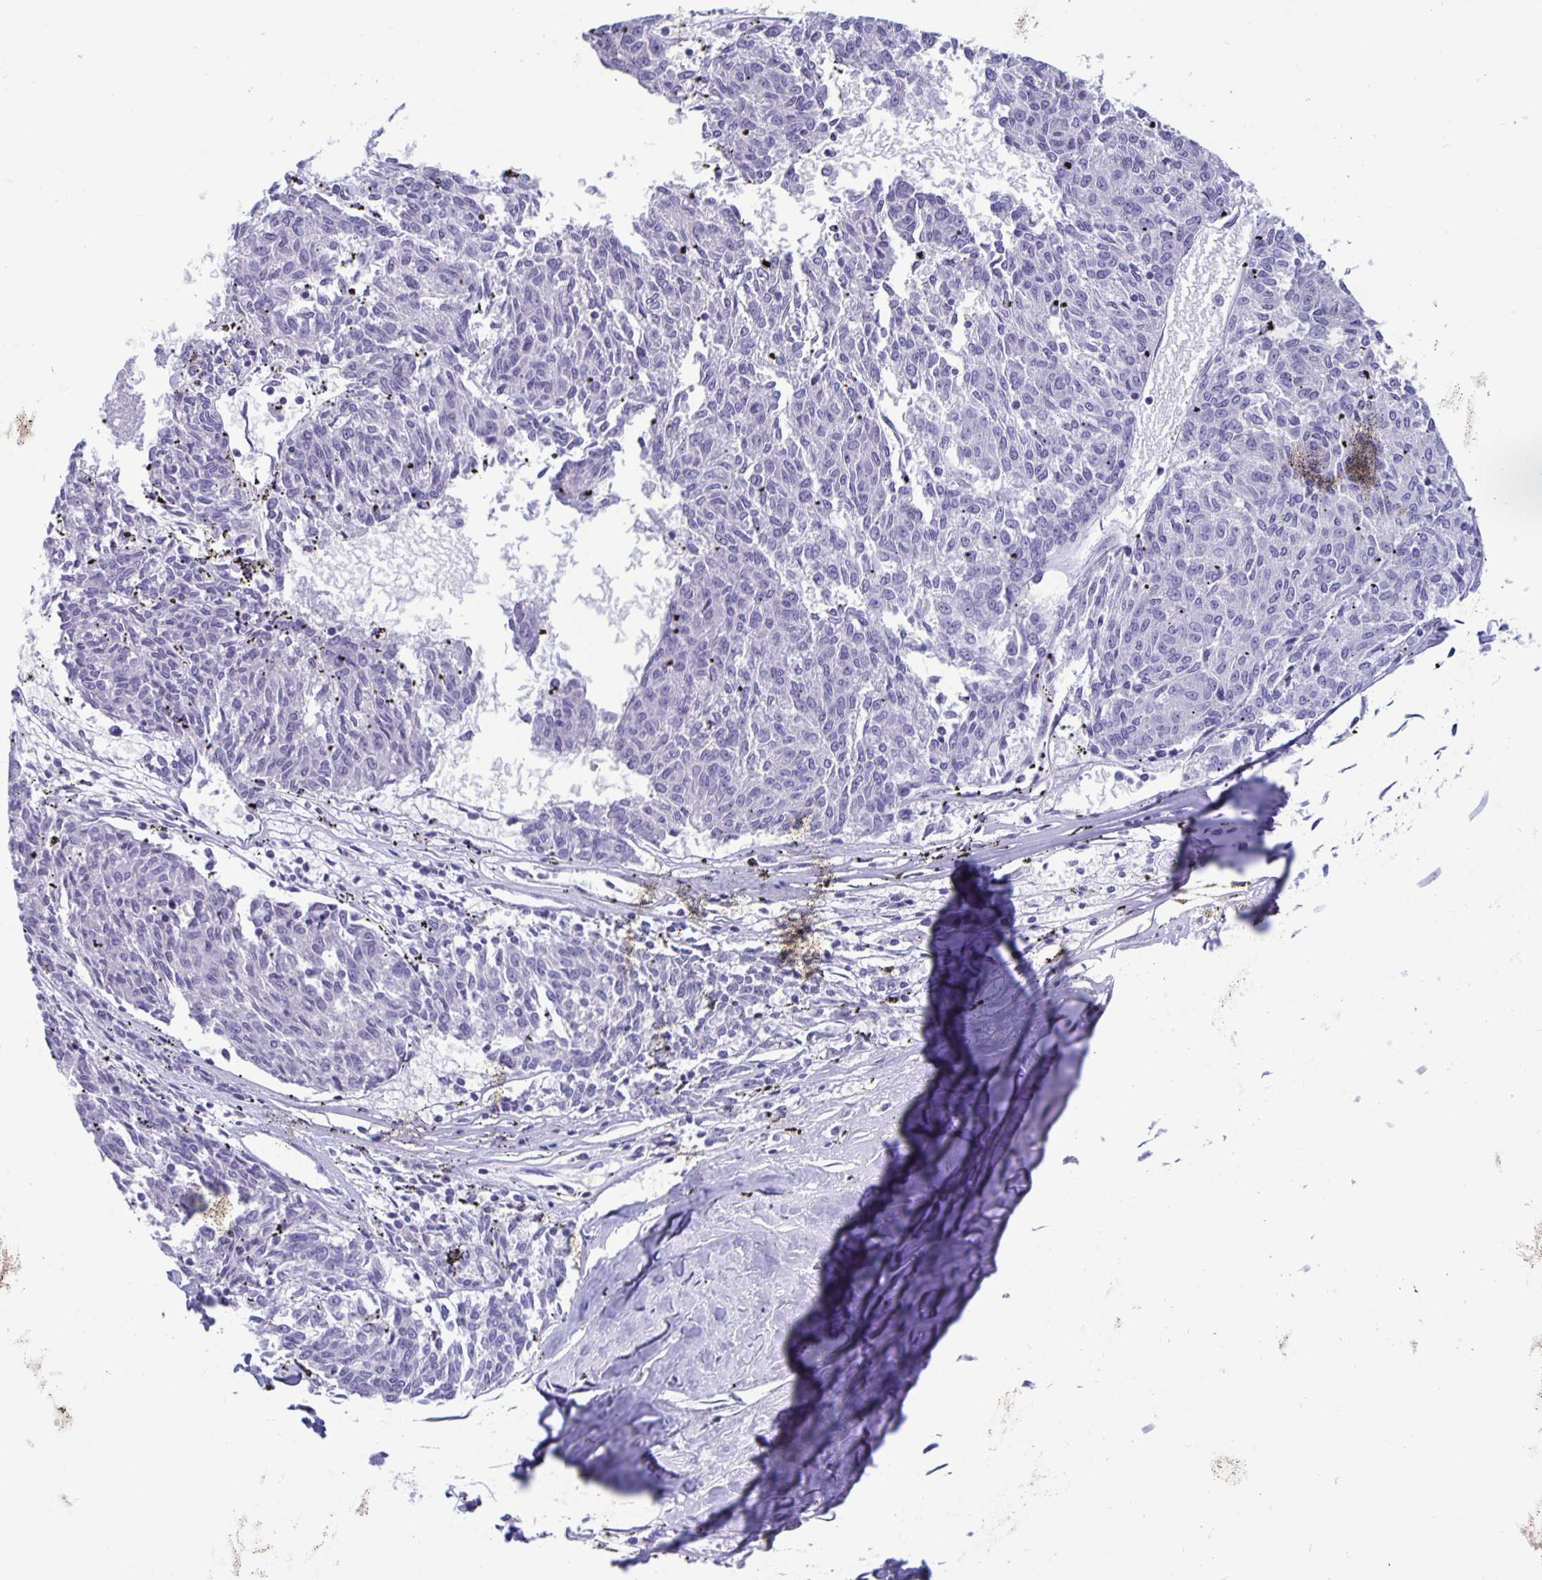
{"staining": {"intensity": "negative", "quantity": "none", "location": "none"}, "tissue": "melanoma", "cell_type": "Tumor cells", "image_type": "cancer", "snomed": [{"axis": "morphology", "description": "Malignant melanoma, NOS"}, {"axis": "topography", "description": "Skin"}], "caption": "Tumor cells show no significant staining in malignant melanoma.", "gene": "BPIFA3", "patient": {"sex": "female", "age": 72}}